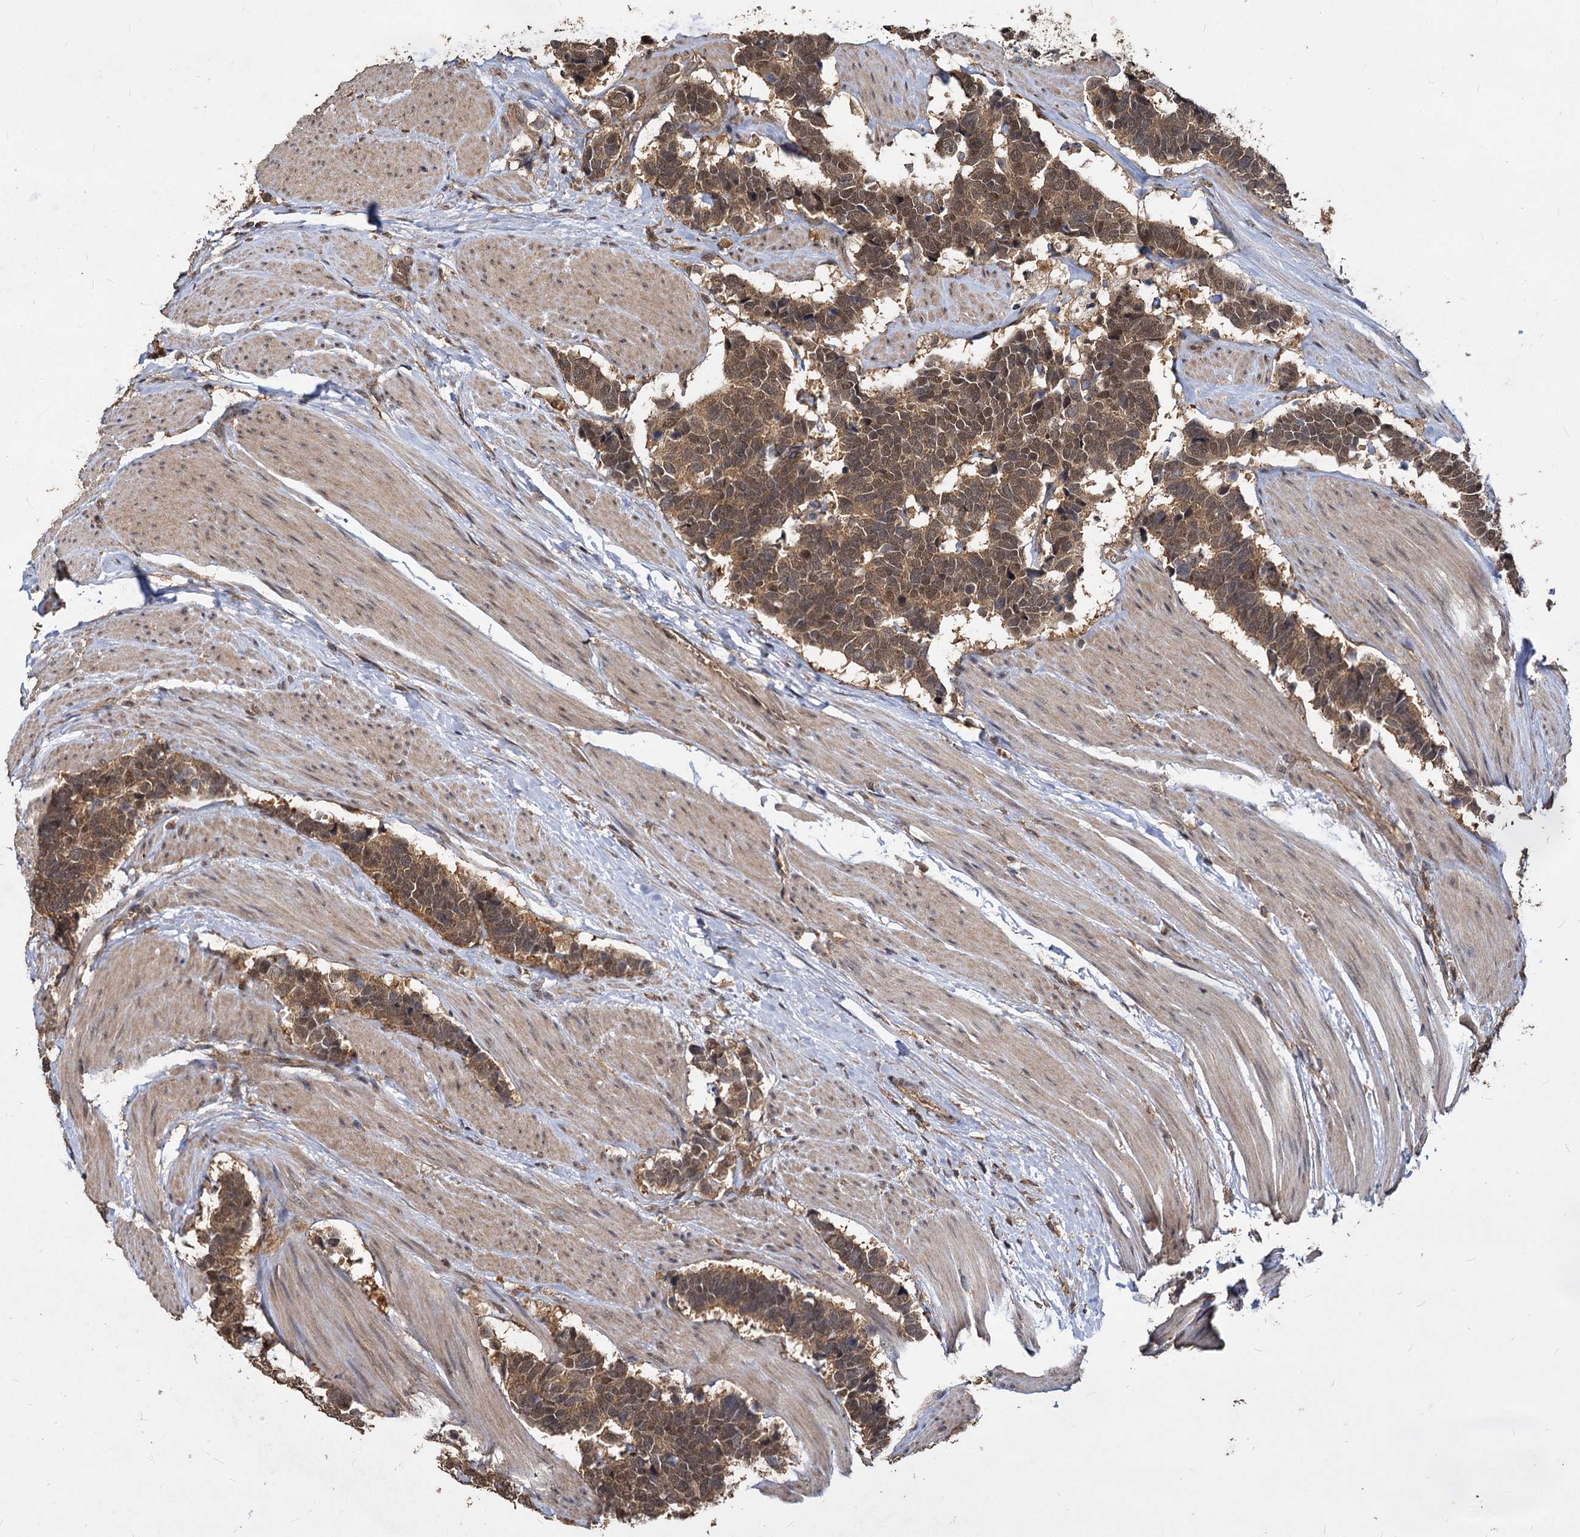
{"staining": {"intensity": "moderate", "quantity": ">75%", "location": "cytoplasmic/membranous"}, "tissue": "carcinoid", "cell_type": "Tumor cells", "image_type": "cancer", "snomed": [{"axis": "morphology", "description": "Carcinoma, NOS"}, {"axis": "morphology", "description": "Carcinoid, malignant, NOS"}, {"axis": "topography", "description": "Urinary bladder"}], "caption": "Protein expression analysis of carcinoid (malignant) shows moderate cytoplasmic/membranous positivity in about >75% of tumor cells.", "gene": "VPS51", "patient": {"sex": "male", "age": 57}}